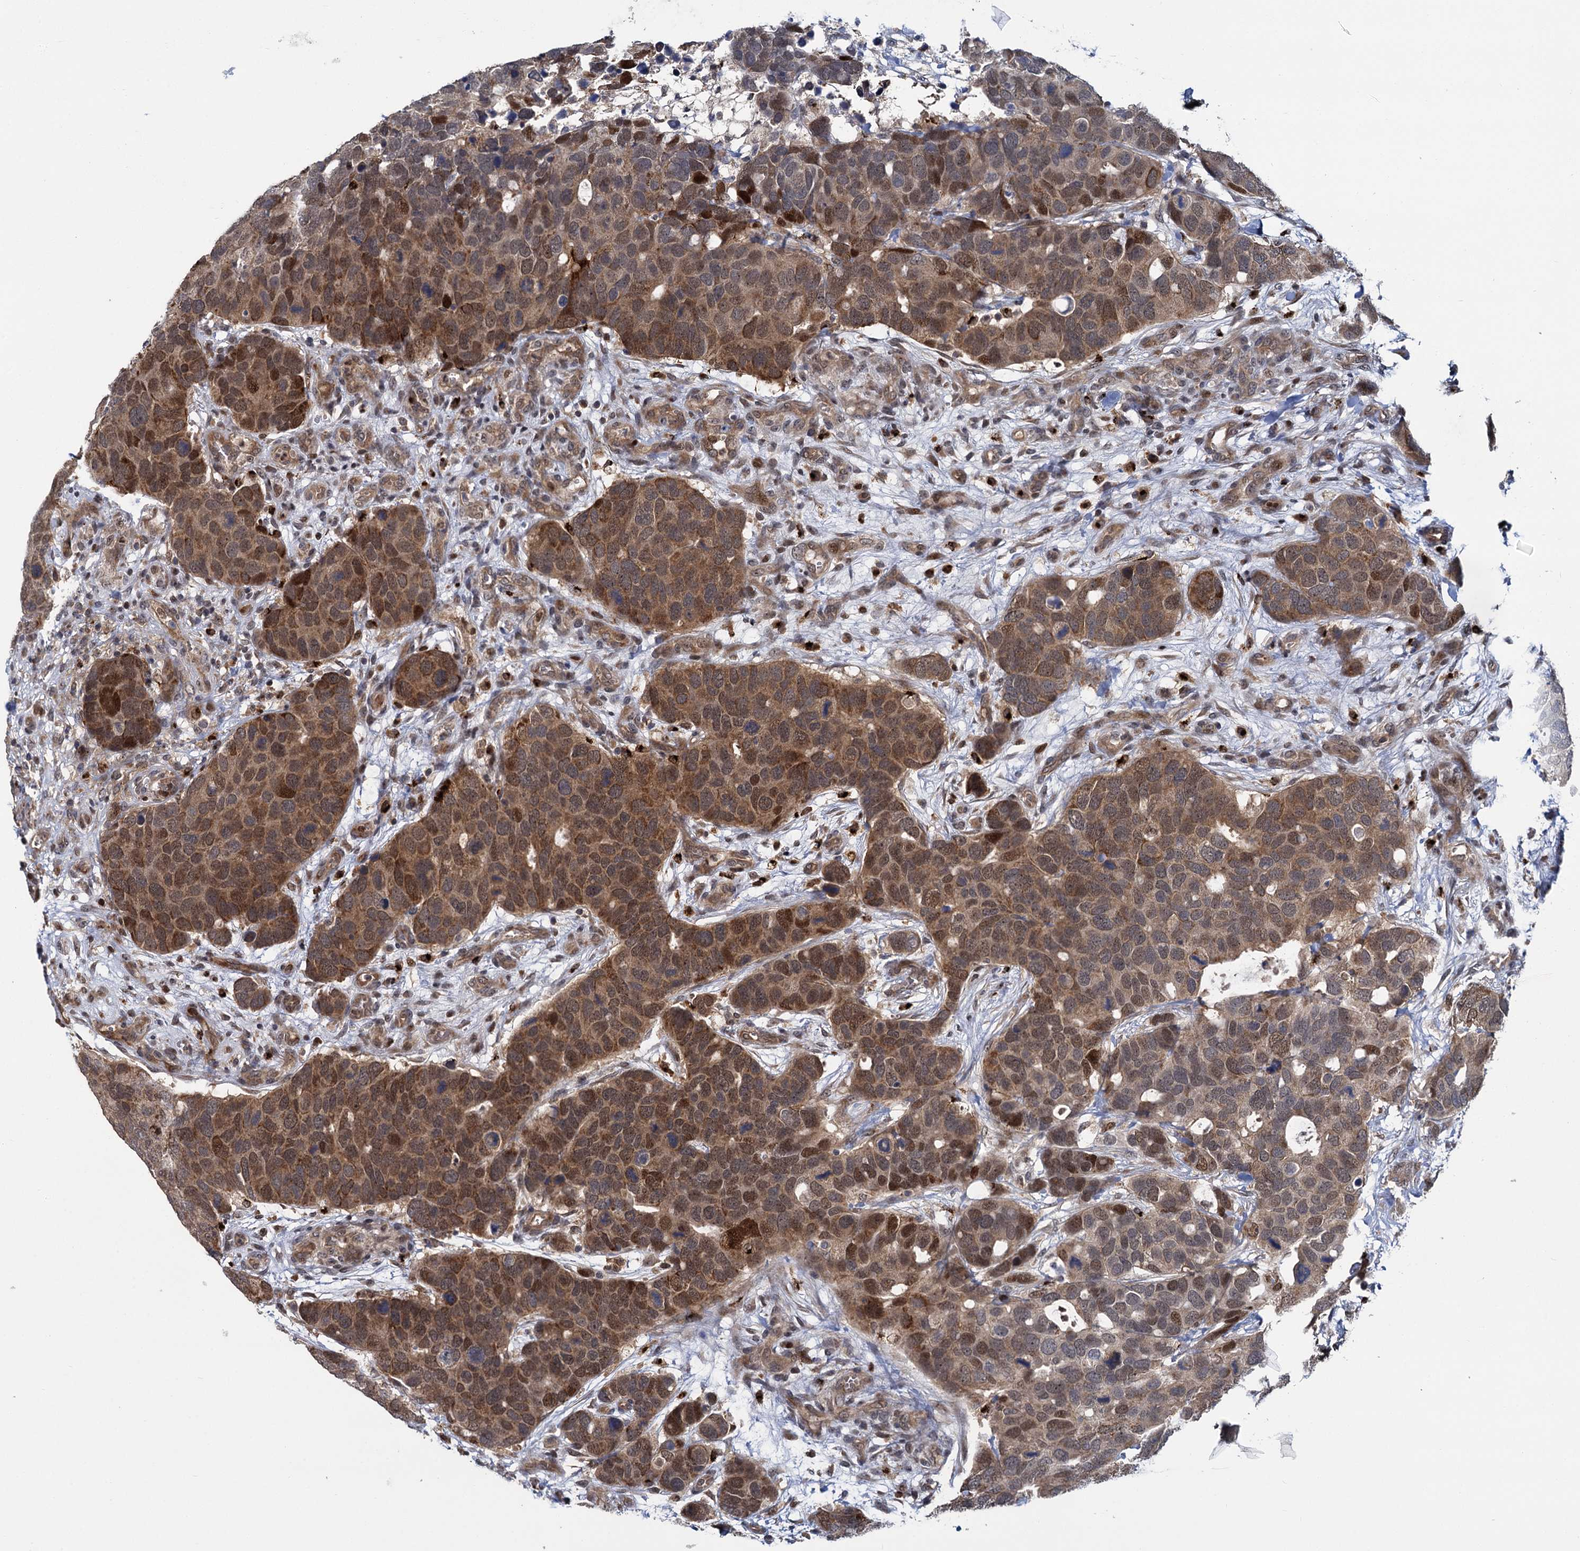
{"staining": {"intensity": "moderate", "quantity": "25%-75%", "location": "cytoplasmic/membranous,nuclear"}, "tissue": "breast cancer", "cell_type": "Tumor cells", "image_type": "cancer", "snomed": [{"axis": "morphology", "description": "Duct carcinoma"}, {"axis": "topography", "description": "Breast"}], "caption": "Immunohistochemistry of human infiltrating ductal carcinoma (breast) demonstrates medium levels of moderate cytoplasmic/membranous and nuclear staining in about 25%-75% of tumor cells. (IHC, brightfield microscopy, high magnification).", "gene": "GAL3ST4", "patient": {"sex": "female", "age": 83}}